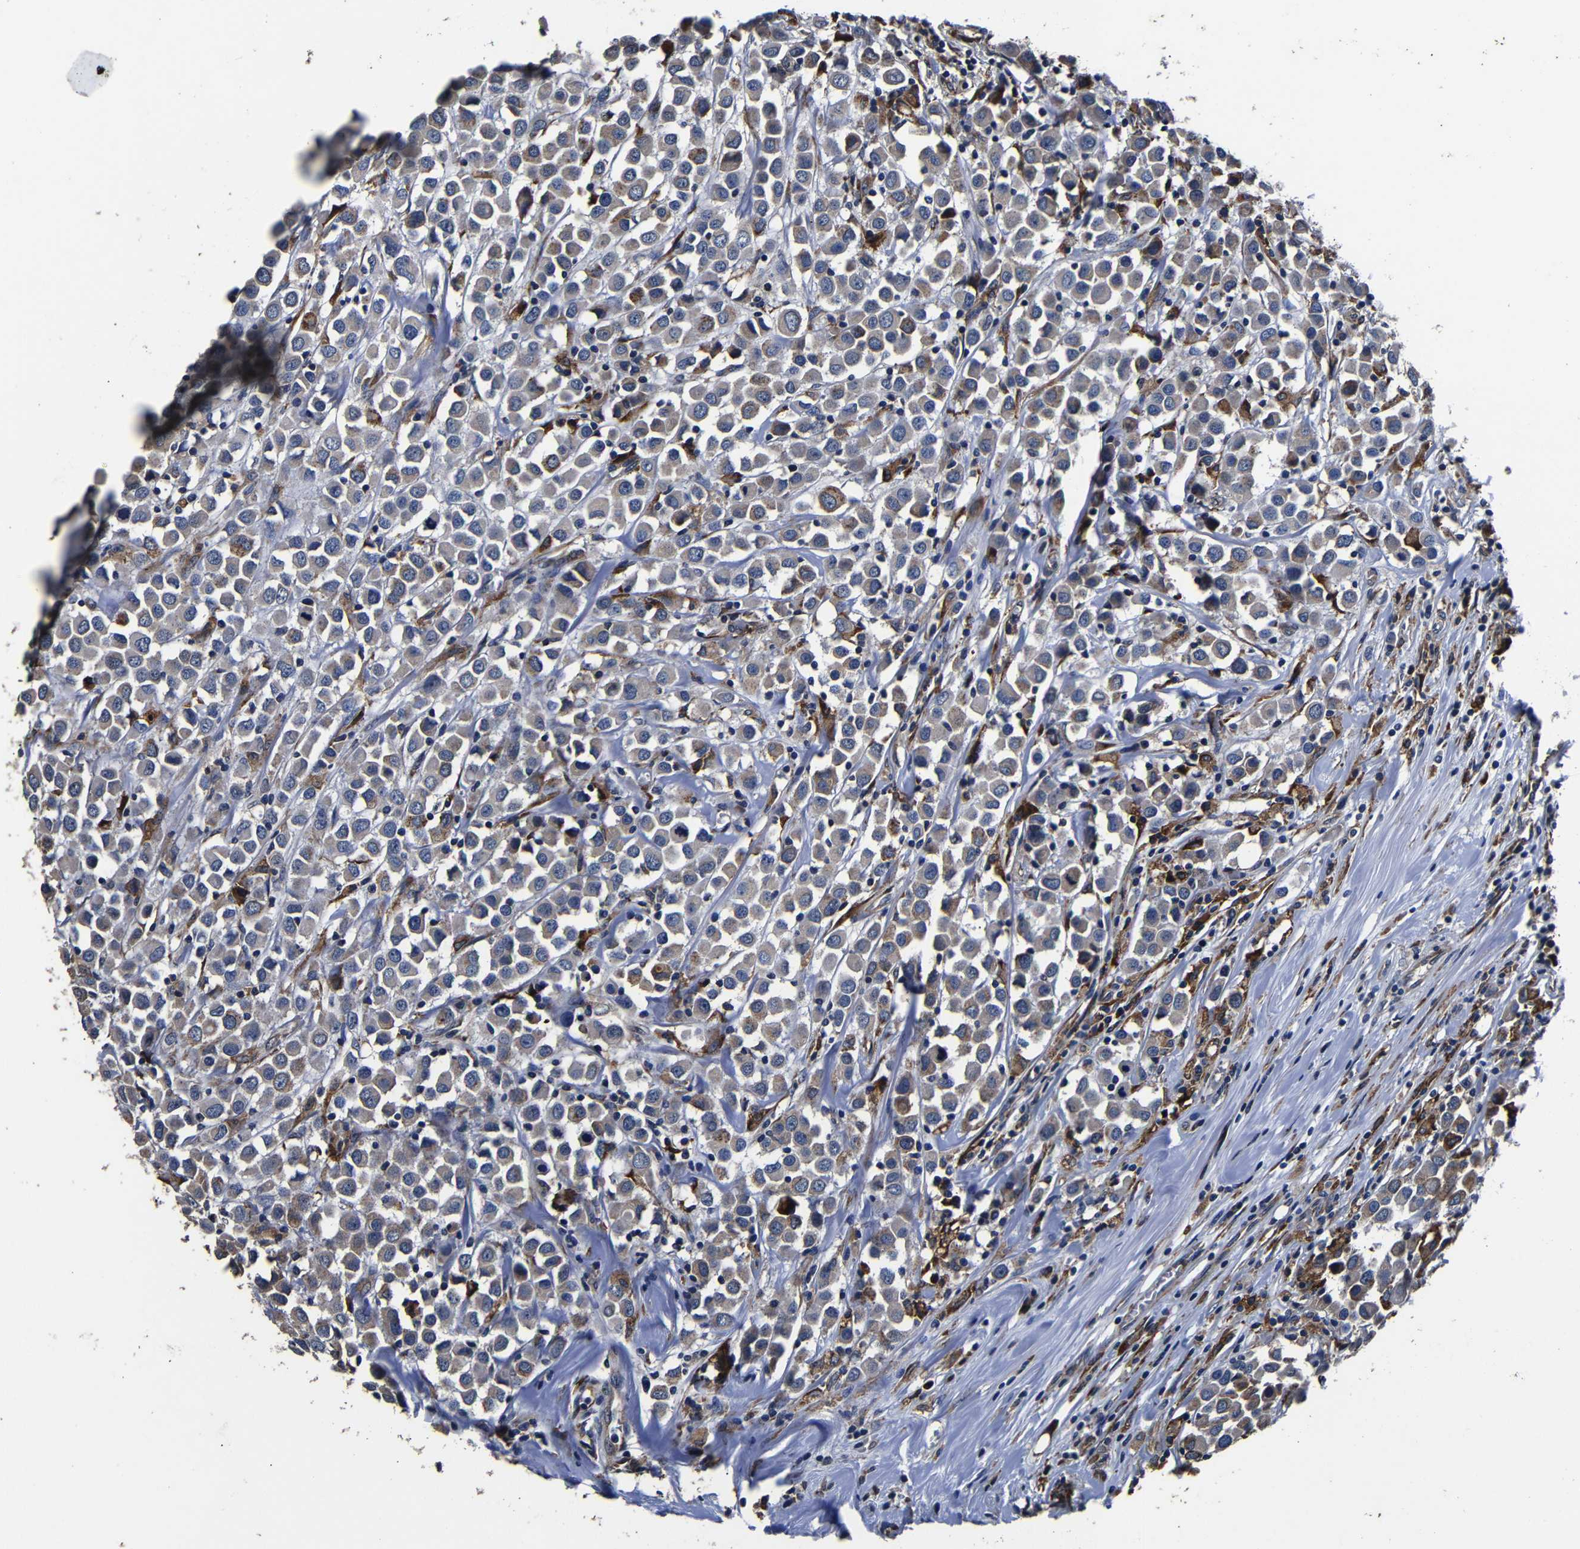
{"staining": {"intensity": "moderate", "quantity": ">75%", "location": "cytoplasmic/membranous"}, "tissue": "breast cancer", "cell_type": "Tumor cells", "image_type": "cancer", "snomed": [{"axis": "morphology", "description": "Duct carcinoma"}, {"axis": "topography", "description": "Breast"}], "caption": "Breast cancer tissue displays moderate cytoplasmic/membranous staining in about >75% of tumor cells, visualized by immunohistochemistry. Ihc stains the protein of interest in brown and the nuclei are stained blue.", "gene": "SCN9A", "patient": {"sex": "female", "age": 61}}